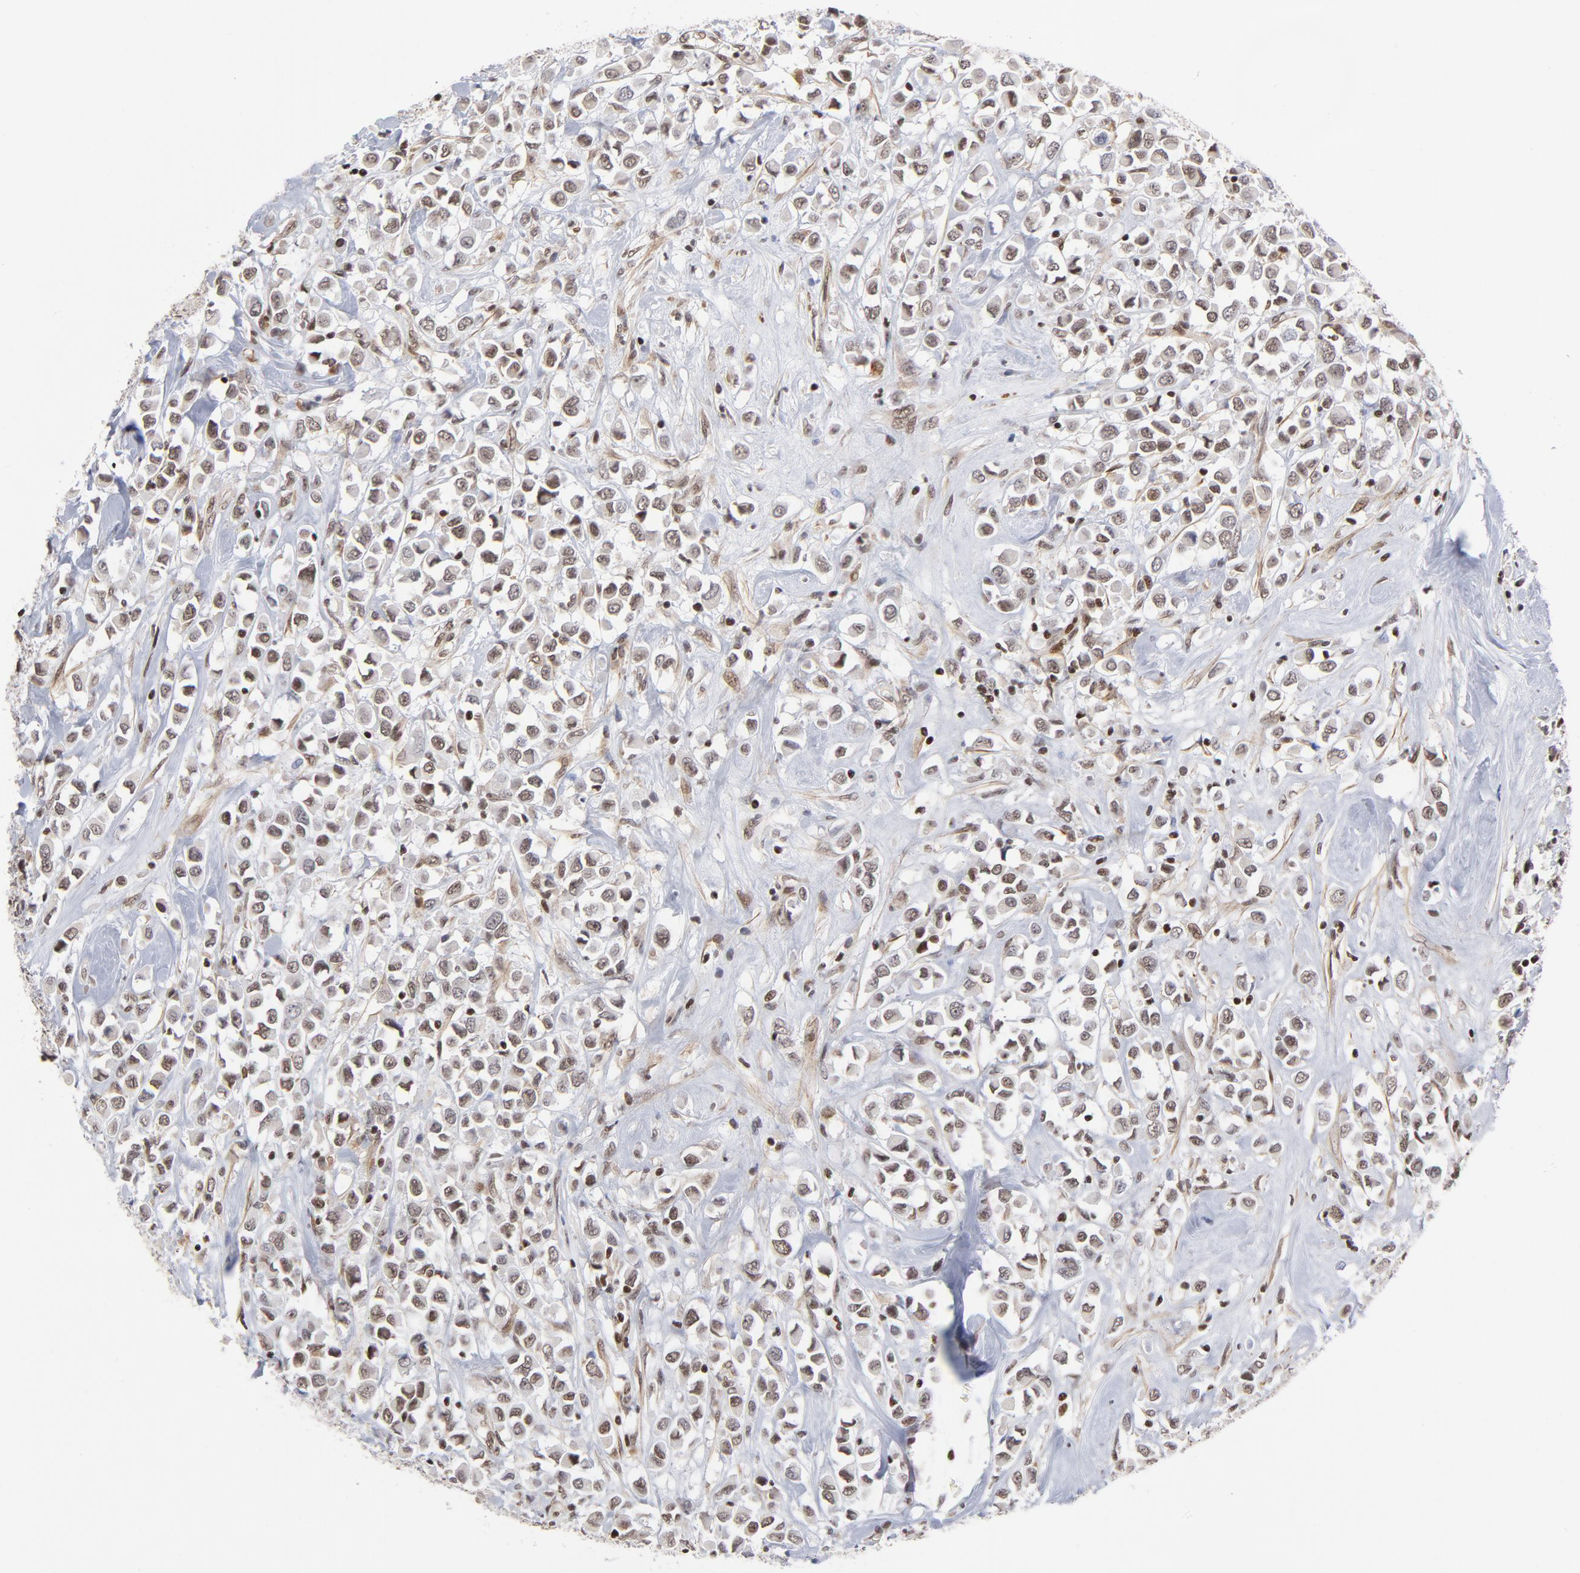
{"staining": {"intensity": "strong", "quantity": ">75%", "location": "nuclear"}, "tissue": "breast cancer", "cell_type": "Tumor cells", "image_type": "cancer", "snomed": [{"axis": "morphology", "description": "Duct carcinoma"}, {"axis": "topography", "description": "Breast"}], "caption": "Human breast intraductal carcinoma stained for a protein (brown) displays strong nuclear positive staining in approximately >75% of tumor cells.", "gene": "CTCF", "patient": {"sex": "female", "age": 61}}